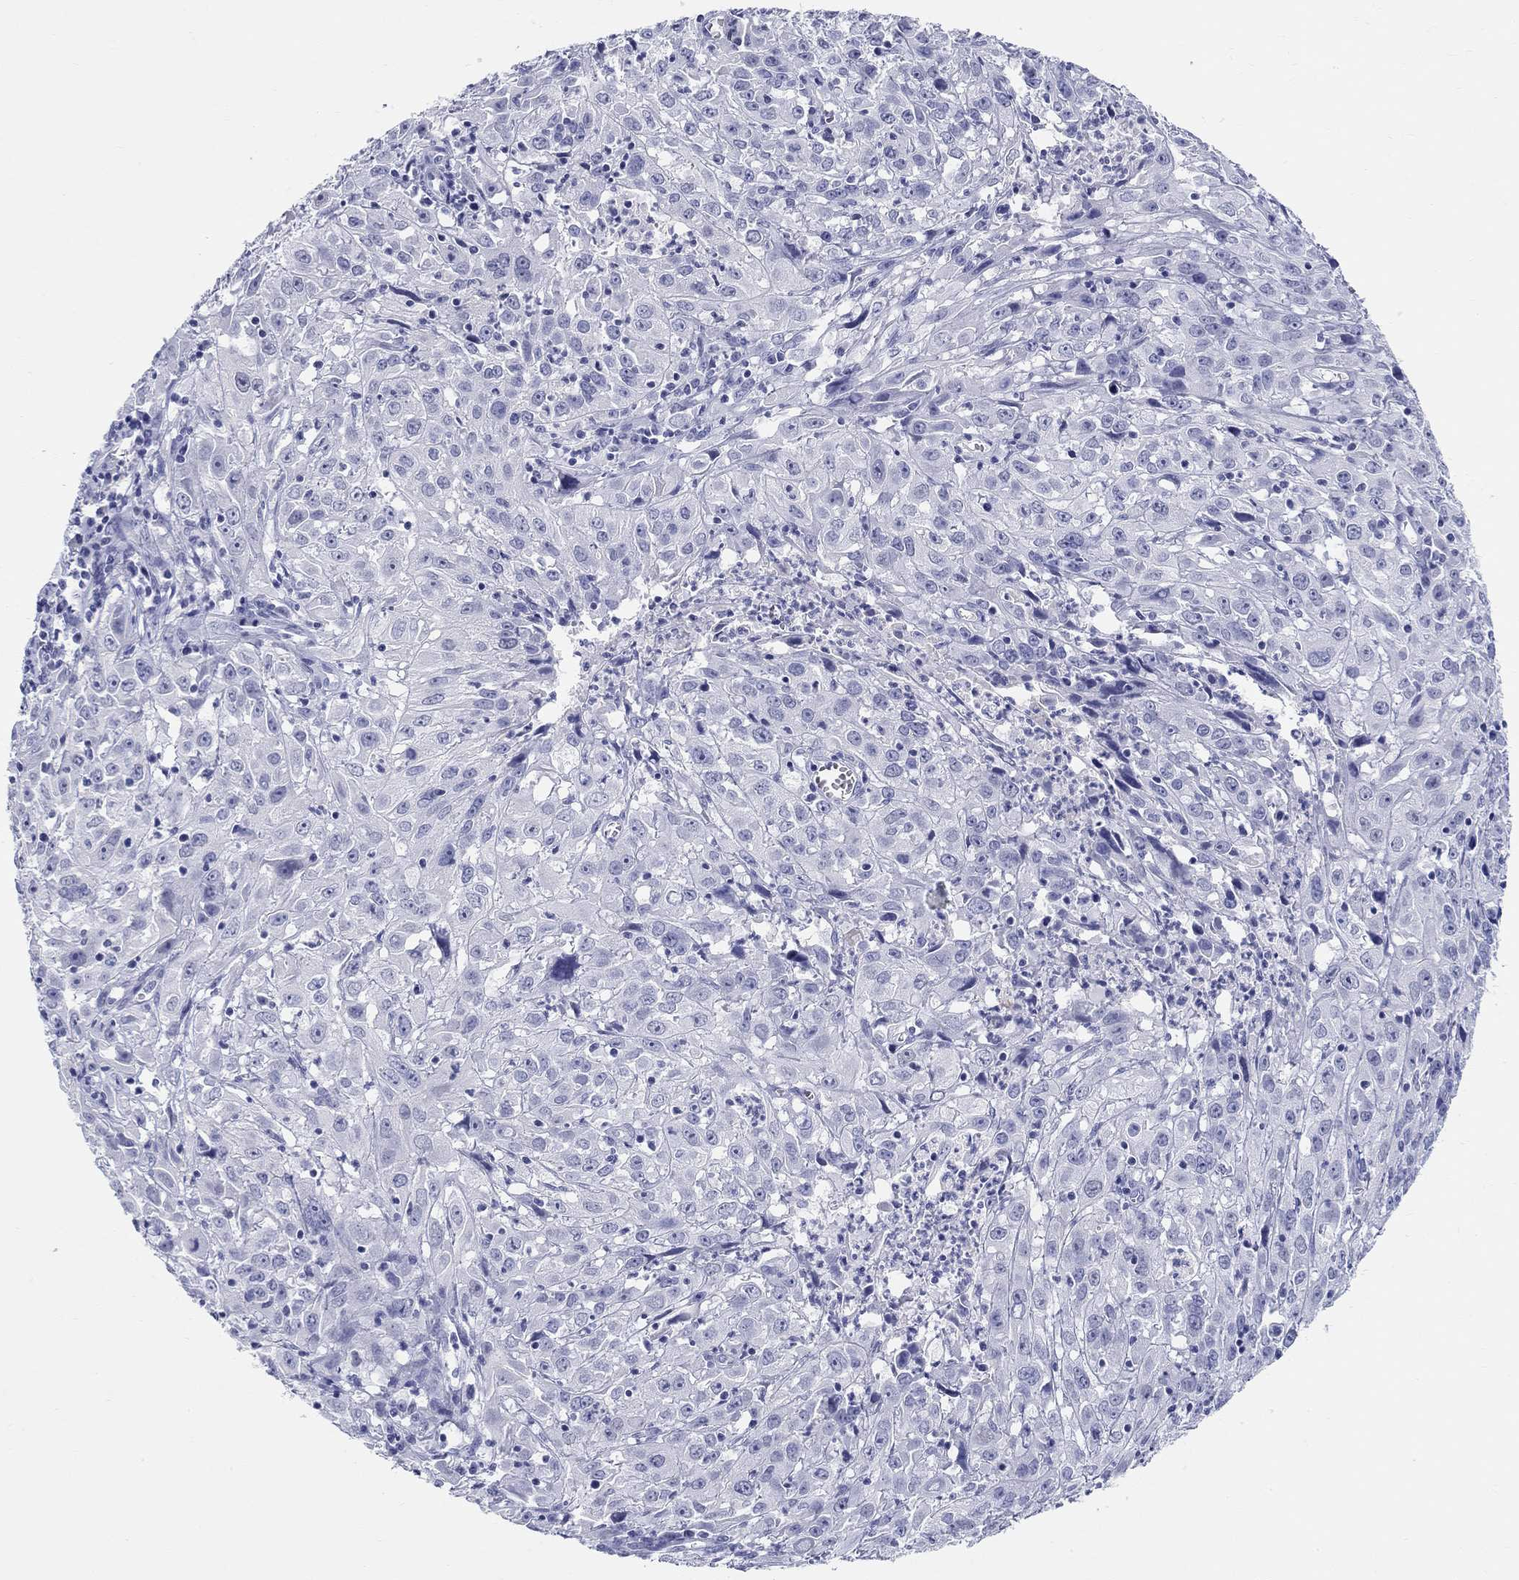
{"staining": {"intensity": "negative", "quantity": "none", "location": "none"}, "tissue": "cervical cancer", "cell_type": "Tumor cells", "image_type": "cancer", "snomed": [{"axis": "morphology", "description": "Squamous cell carcinoma, NOS"}, {"axis": "topography", "description": "Cervix"}], "caption": "This is a image of immunohistochemistry staining of cervical squamous cell carcinoma, which shows no staining in tumor cells.", "gene": "LAMP5", "patient": {"sex": "female", "age": 32}}